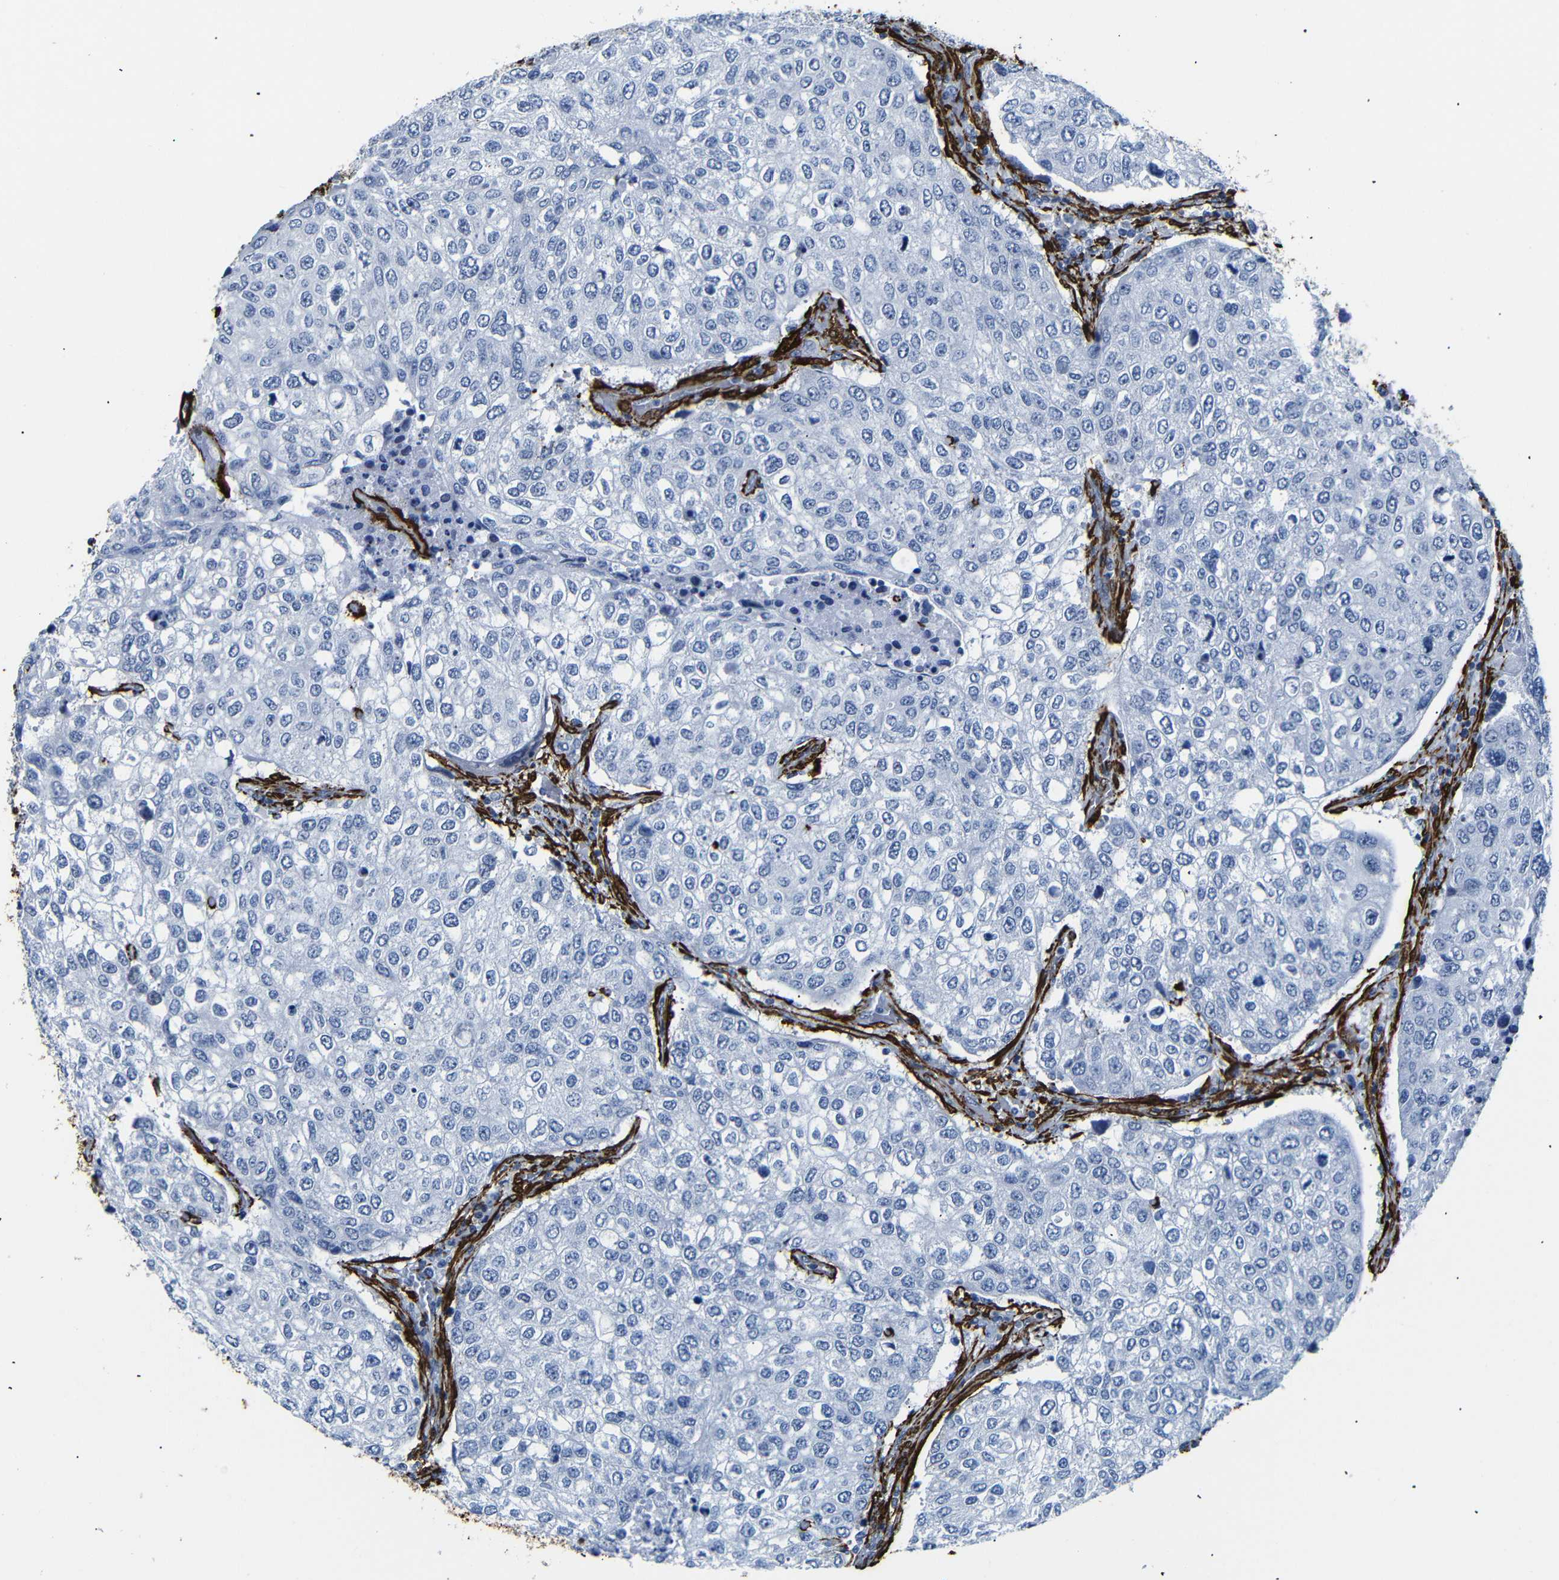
{"staining": {"intensity": "negative", "quantity": "none", "location": "none"}, "tissue": "urothelial cancer", "cell_type": "Tumor cells", "image_type": "cancer", "snomed": [{"axis": "morphology", "description": "Urothelial carcinoma, High grade"}, {"axis": "topography", "description": "Lymph node"}, {"axis": "topography", "description": "Urinary bladder"}], "caption": "This is an IHC micrograph of urothelial cancer. There is no positivity in tumor cells.", "gene": "ACTA2", "patient": {"sex": "male", "age": 51}}